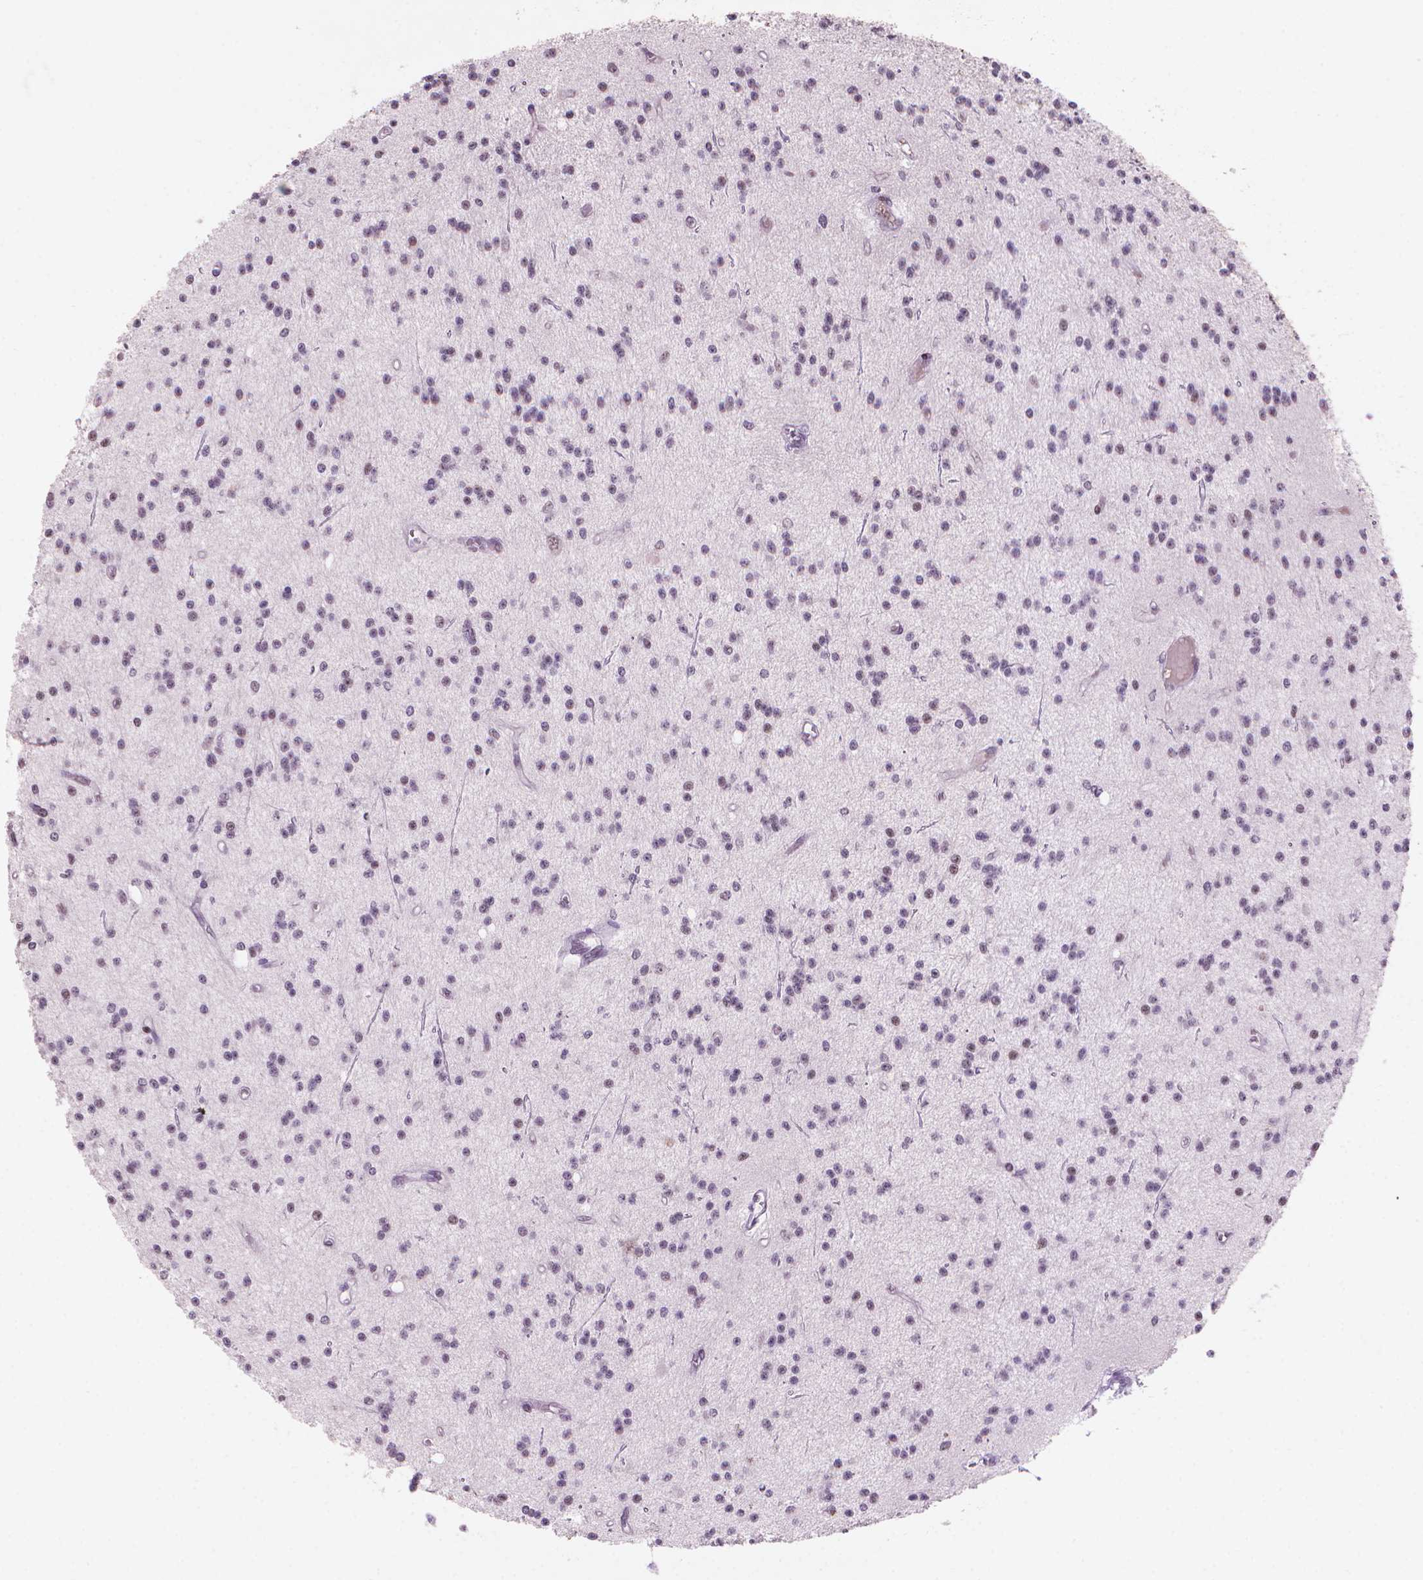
{"staining": {"intensity": "weak", "quantity": "25%-75%", "location": "nuclear"}, "tissue": "glioma", "cell_type": "Tumor cells", "image_type": "cancer", "snomed": [{"axis": "morphology", "description": "Glioma, malignant, Low grade"}, {"axis": "topography", "description": "Brain"}], "caption": "Tumor cells exhibit weak nuclear staining in about 25%-75% of cells in glioma. The protein of interest is shown in brown color, while the nuclei are stained blue.", "gene": "HES7", "patient": {"sex": "male", "age": 27}}